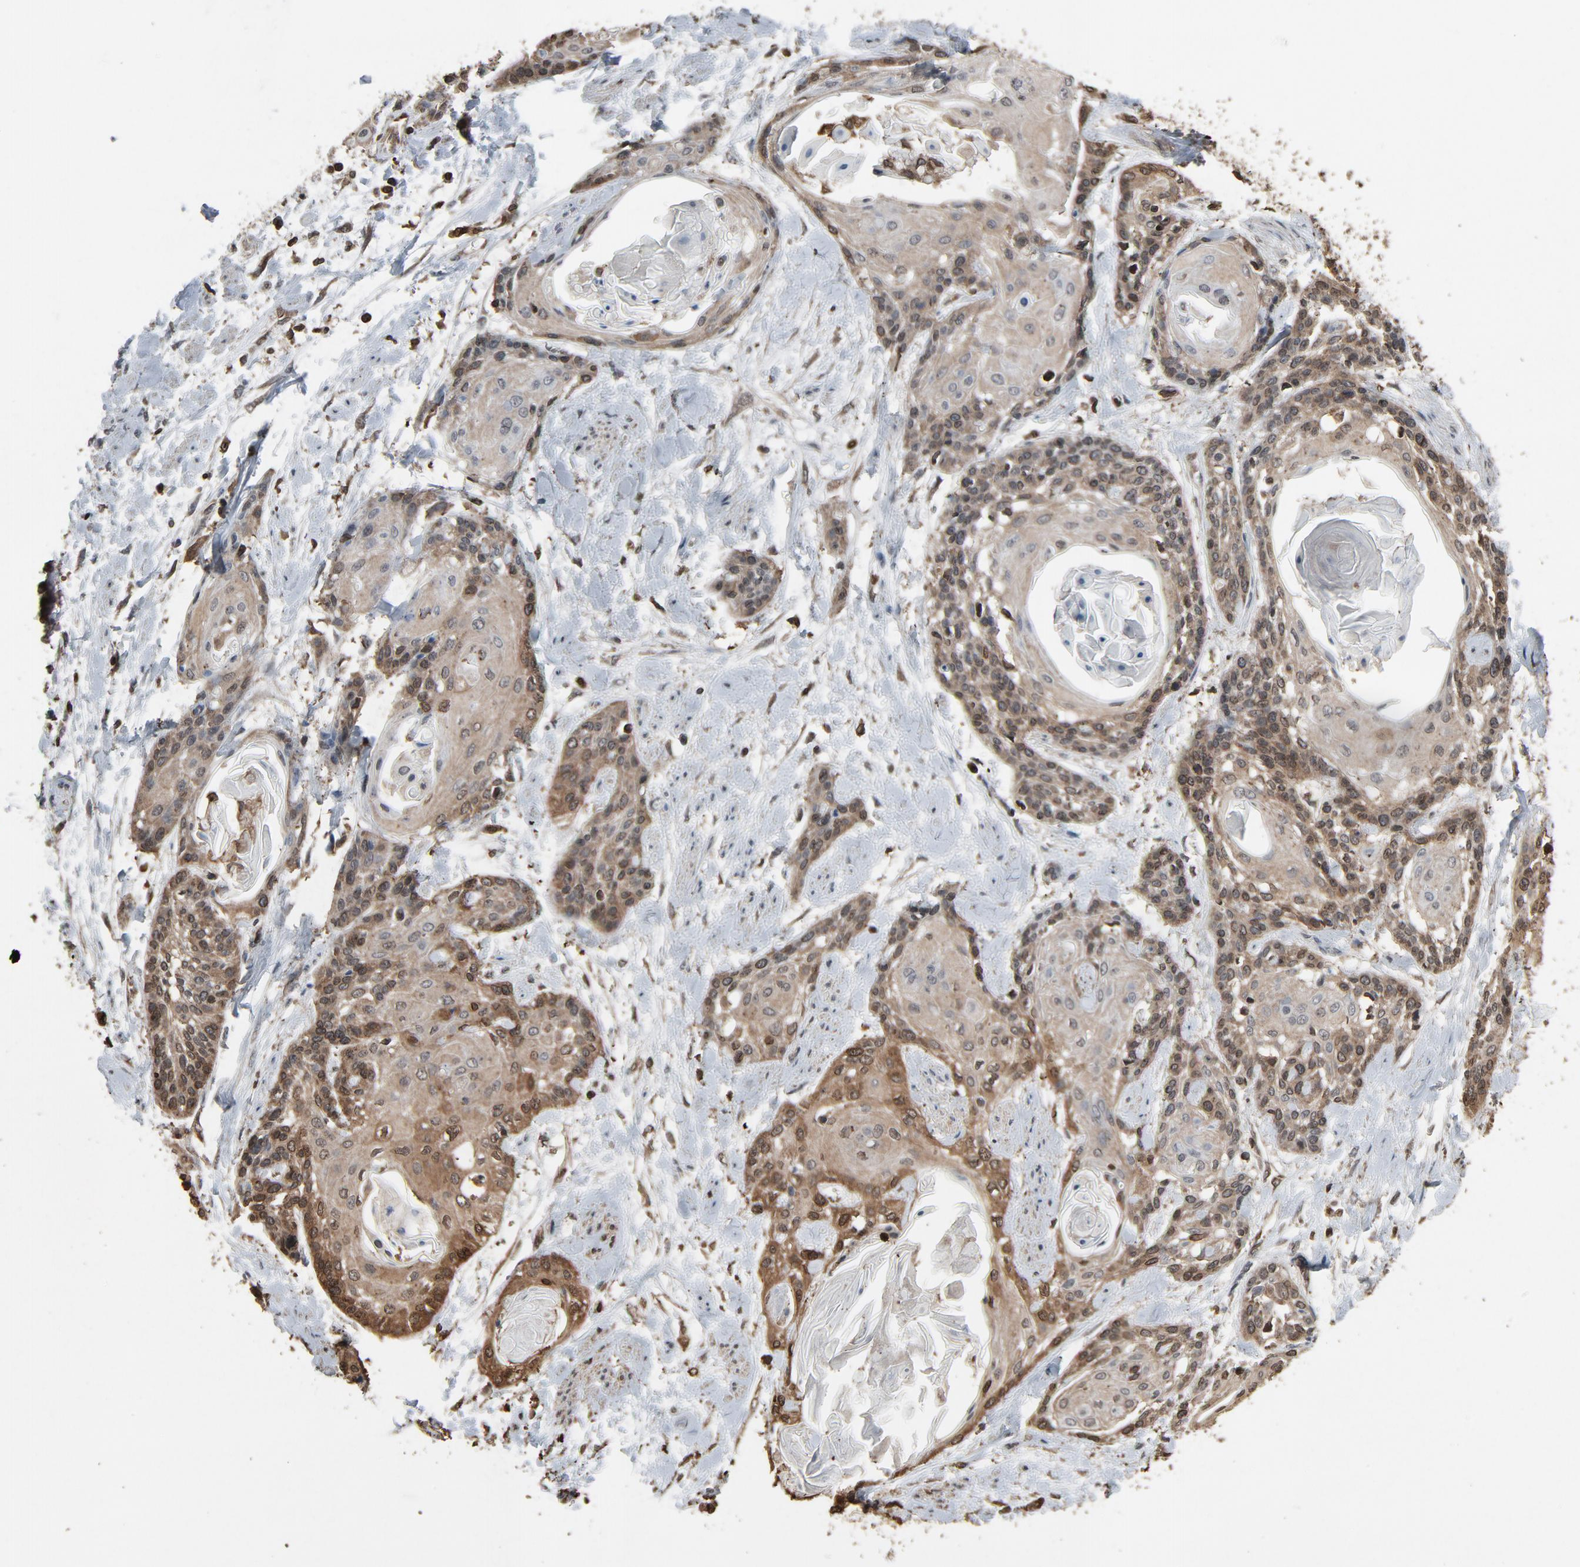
{"staining": {"intensity": "weak", "quantity": "25%-75%", "location": "cytoplasmic/membranous,nuclear"}, "tissue": "cervical cancer", "cell_type": "Tumor cells", "image_type": "cancer", "snomed": [{"axis": "morphology", "description": "Squamous cell carcinoma, NOS"}, {"axis": "topography", "description": "Cervix"}], "caption": "Protein staining of squamous cell carcinoma (cervical) tissue exhibits weak cytoplasmic/membranous and nuclear staining in approximately 25%-75% of tumor cells.", "gene": "UBE2D1", "patient": {"sex": "female", "age": 57}}